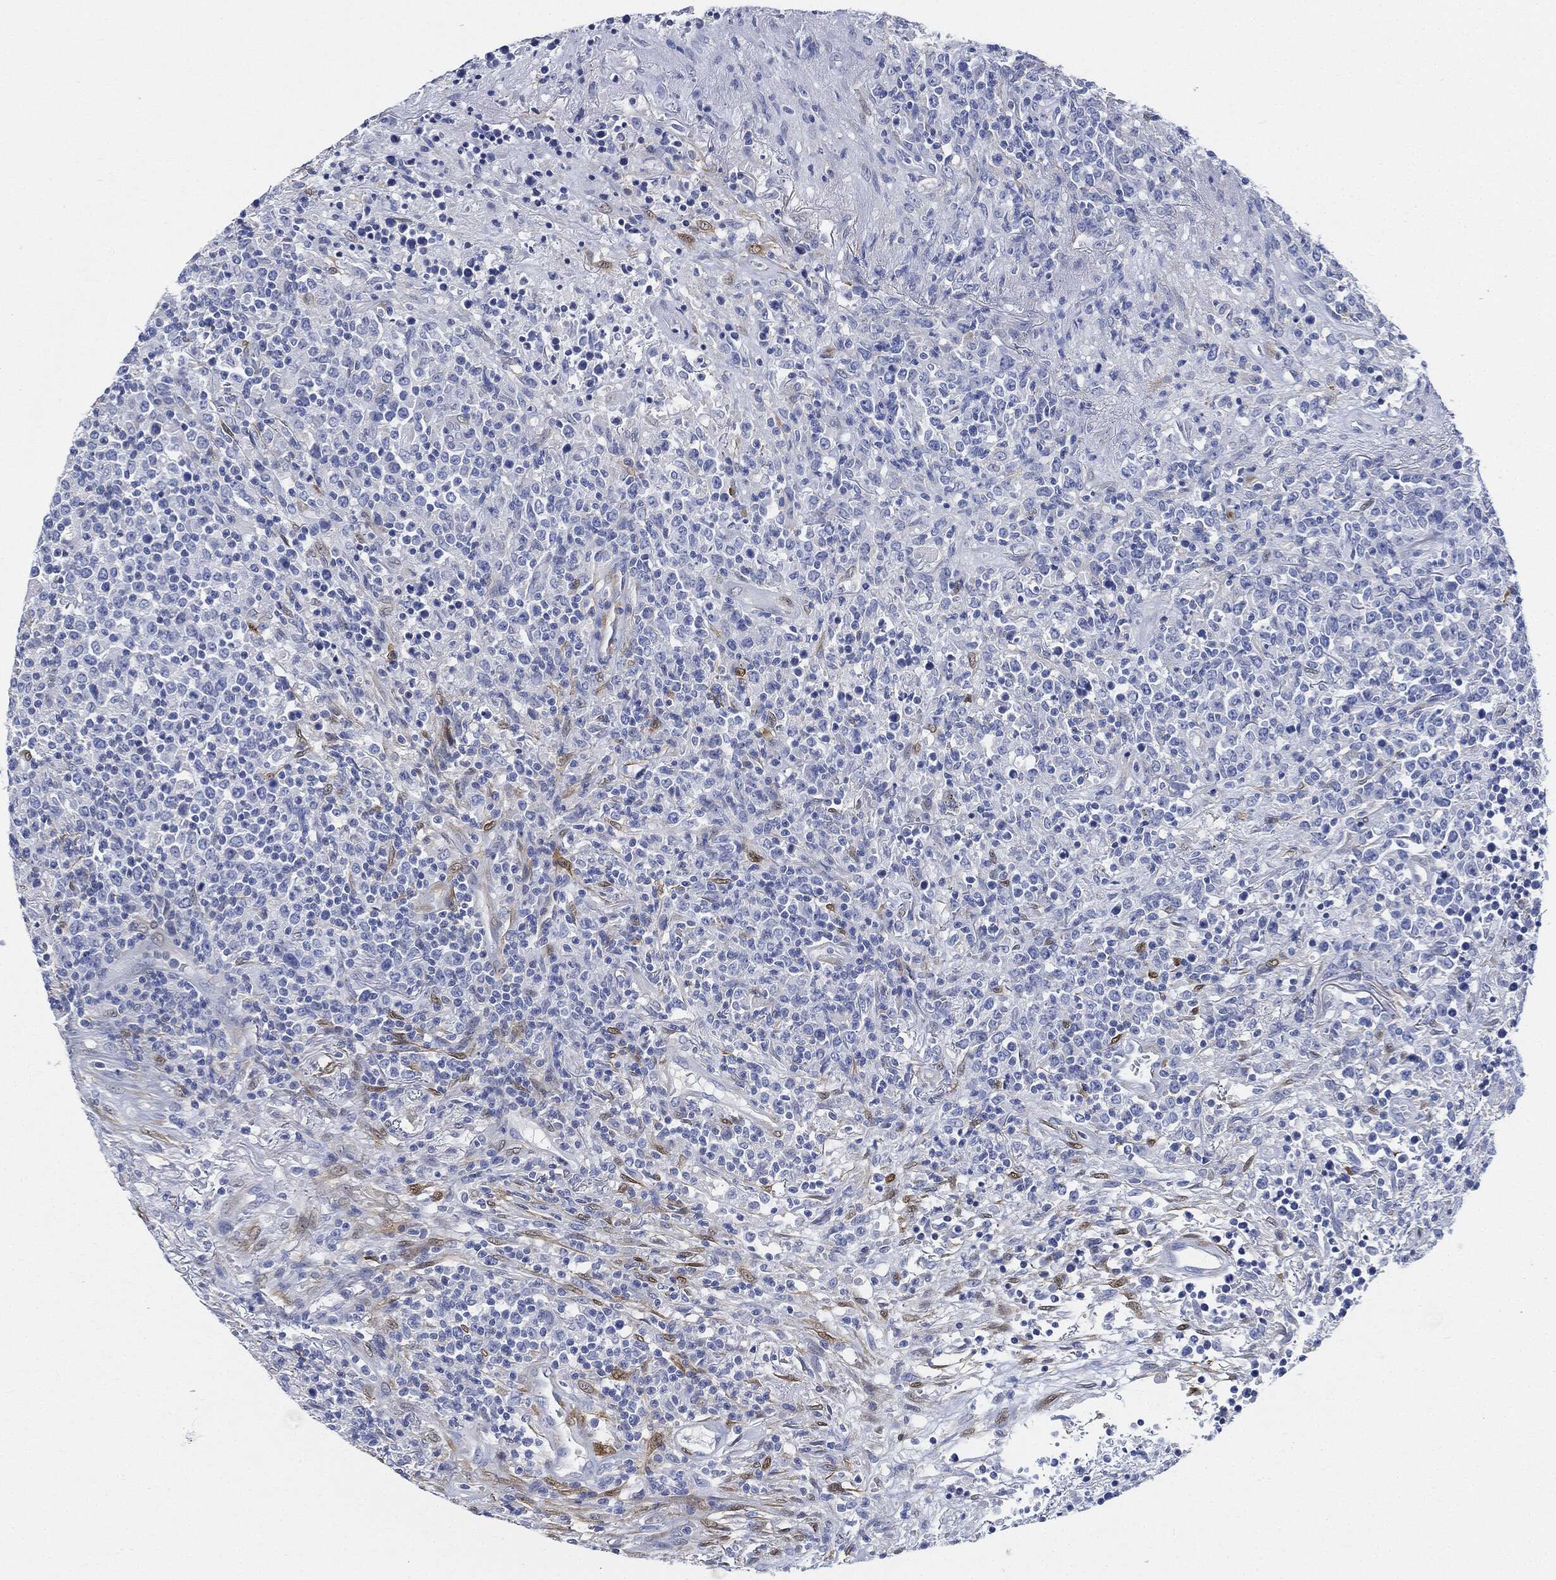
{"staining": {"intensity": "negative", "quantity": "none", "location": "none"}, "tissue": "lymphoma", "cell_type": "Tumor cells", "image_type": "cancer", "snomed": [{"axis": "morphology", "description": "Malignant lymphoma, non-Hodgkin's type, High grade"}, {"axis": "topography", "description": "Lung"}], "caption": "Micrograph shows no protein expression in tumor cells of lymphoma tissue.", "gene": "TAGLN", "patient": {"sex": "male", "age": 79}}